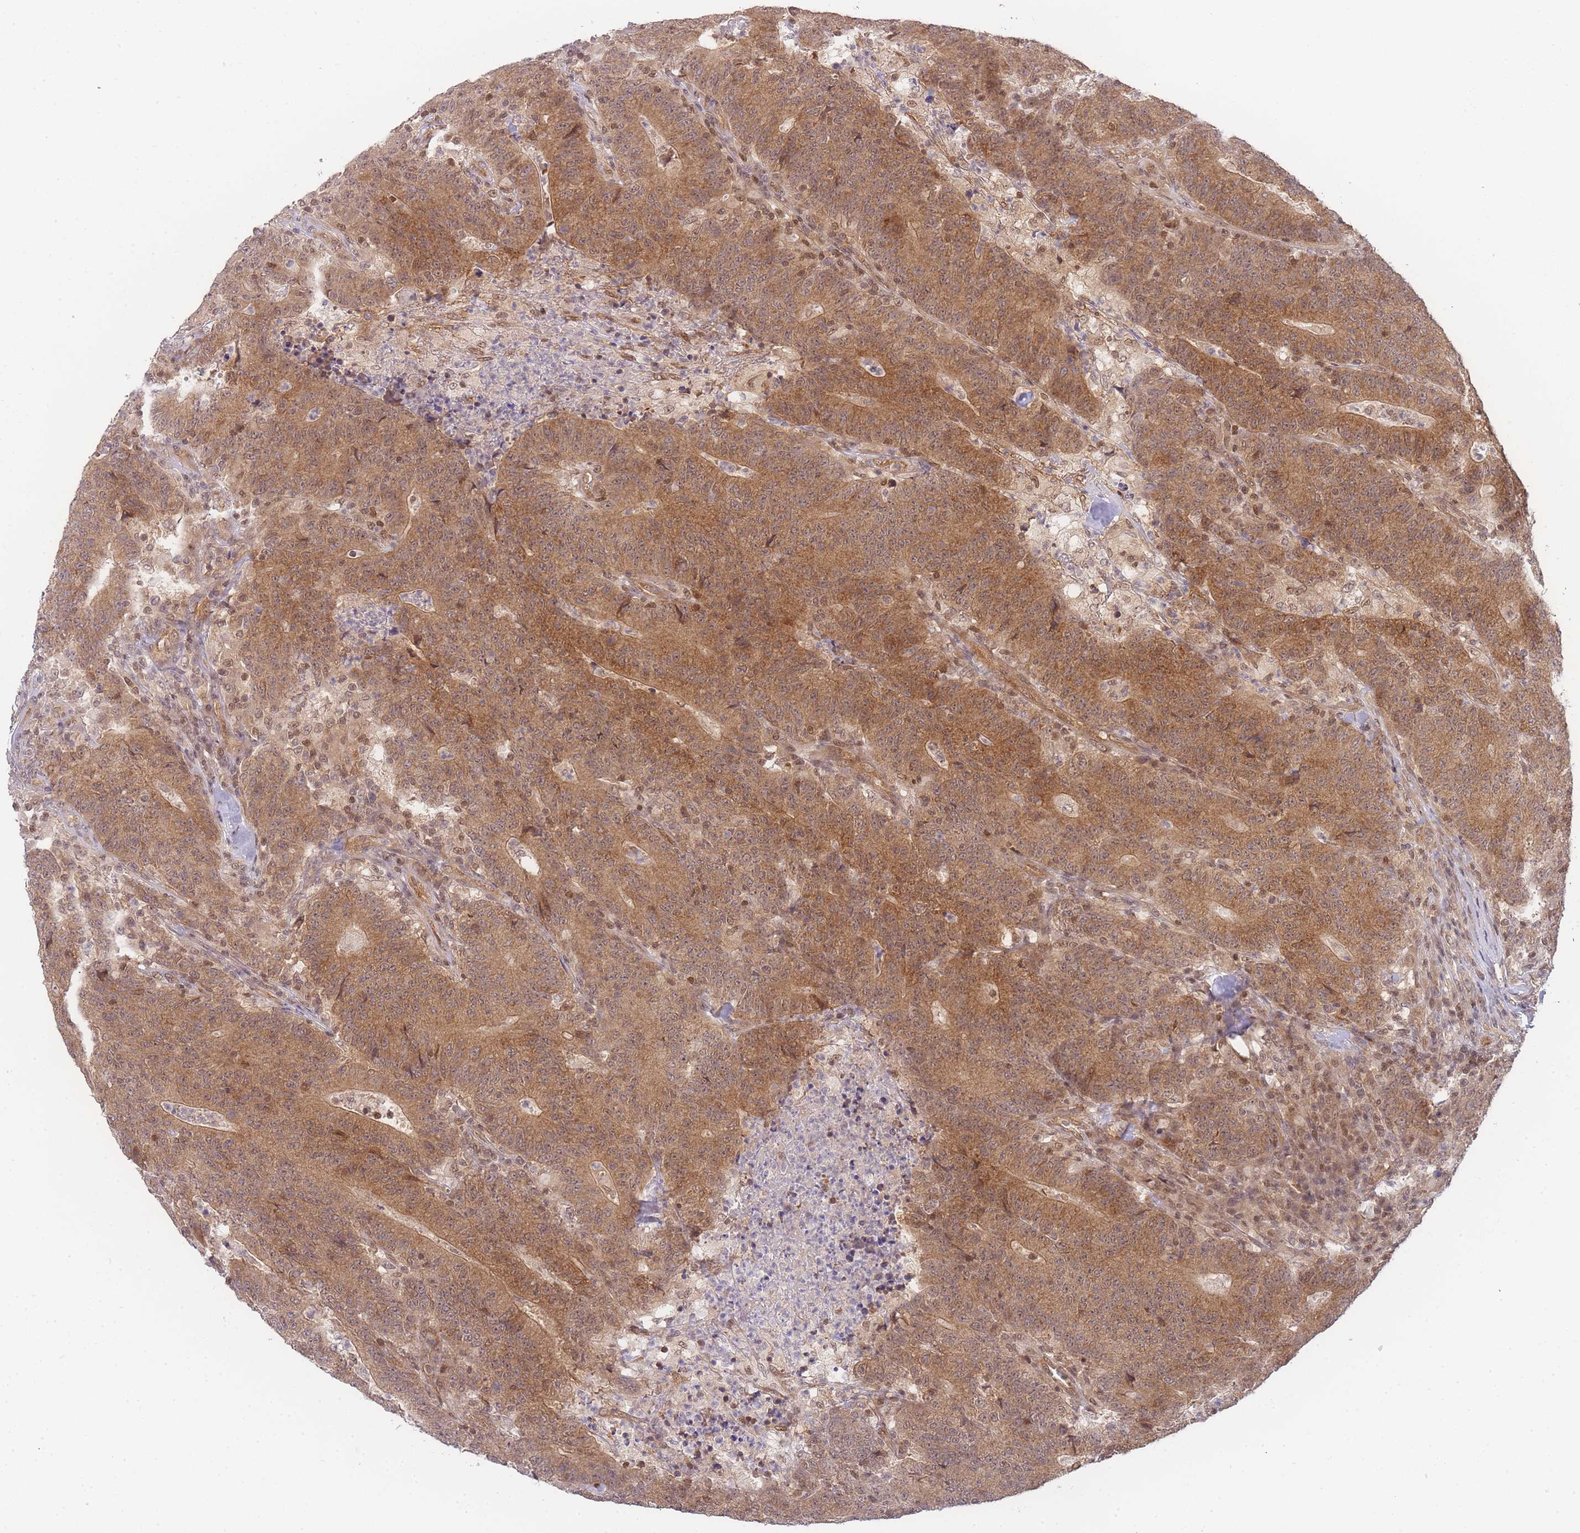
{"staining": {"intensity": "moderate", "quantity": ">75%", "location": "cytoplasmic/membranous,nuclear"}, "tissue": "colorectal cancer", "cell_type": "Tumor cells", "image_type": "cancer", "snomed": [{"axis": "morphology", "description": "Adenocarcinoma, NOS"}, {"axis": "topography", "description": "Colon"}], "caption": "Protein analysis of colorectal adenocarcinoma tissue shows moderate cytoplasmic/membranous and nuclear staining in about >75% of tumor cells.", "gene": "KIAA1191", "patient": {"sex": "female", "age": 75}}